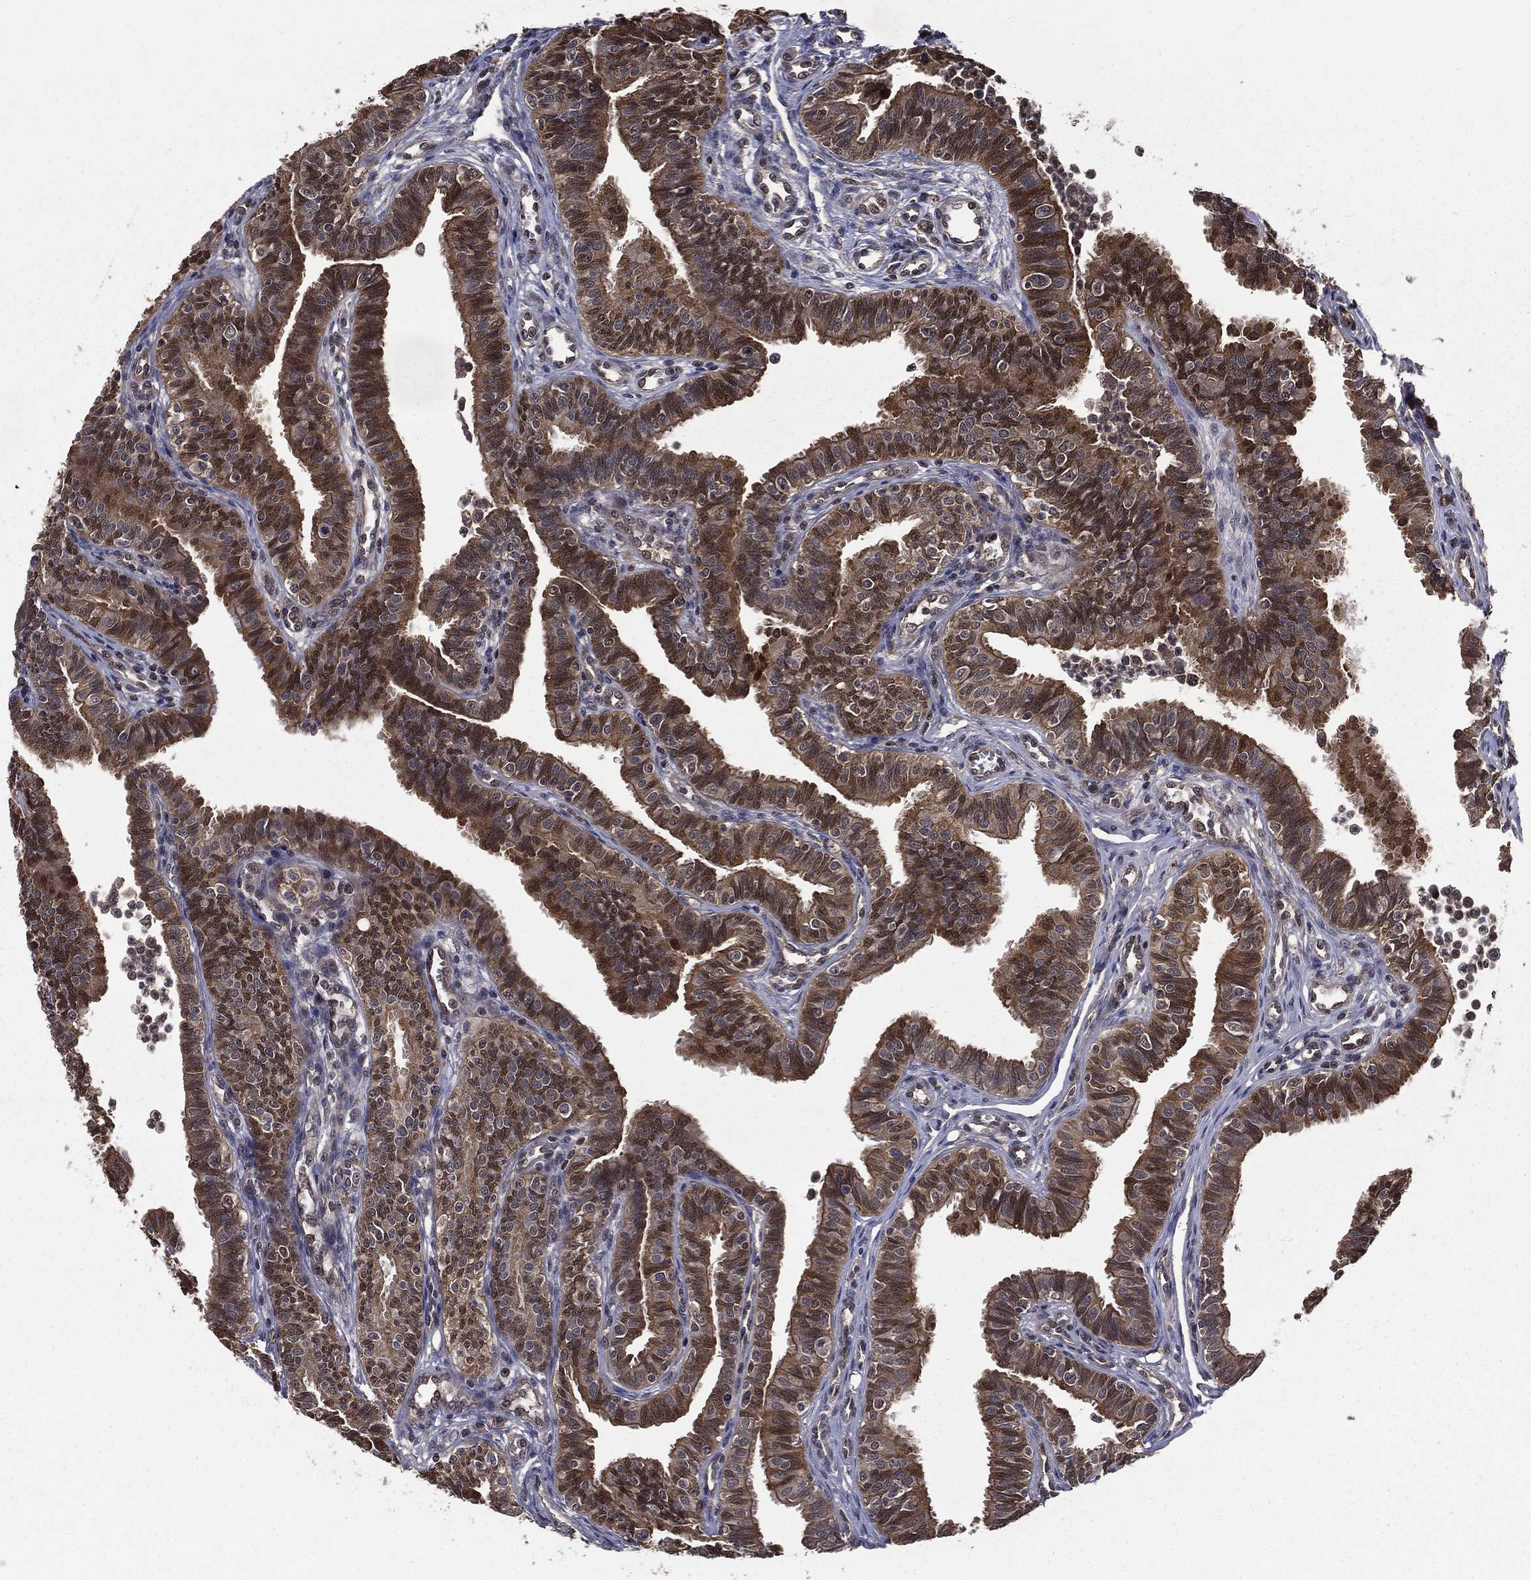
{"staining": {"intensity": "strong", "quantity": "25%-75%", "location": "cytoplasmic/membranous"}, "tissue": "fallopian tube", "cell_type": "Glandular cells", "image_type": "normal", "snomed": [{"axis": "morphology", "description": "Normal tissue, NOS"}, {"axis": "topography", "description": "Fallopian tube"}], "caption": "Protein positivity by immunohistochemistry demonstrates strong cytoplasmic/membranous positivity in approximately 25%-75% of glandular cells in normal fallopian tube. (DAB (3,3'-diaminobenzidine) = brown stain, brightfield microscopy at high magnification).", "gene": "FGD1", "patient": {"sex": "female", "age": 36}}